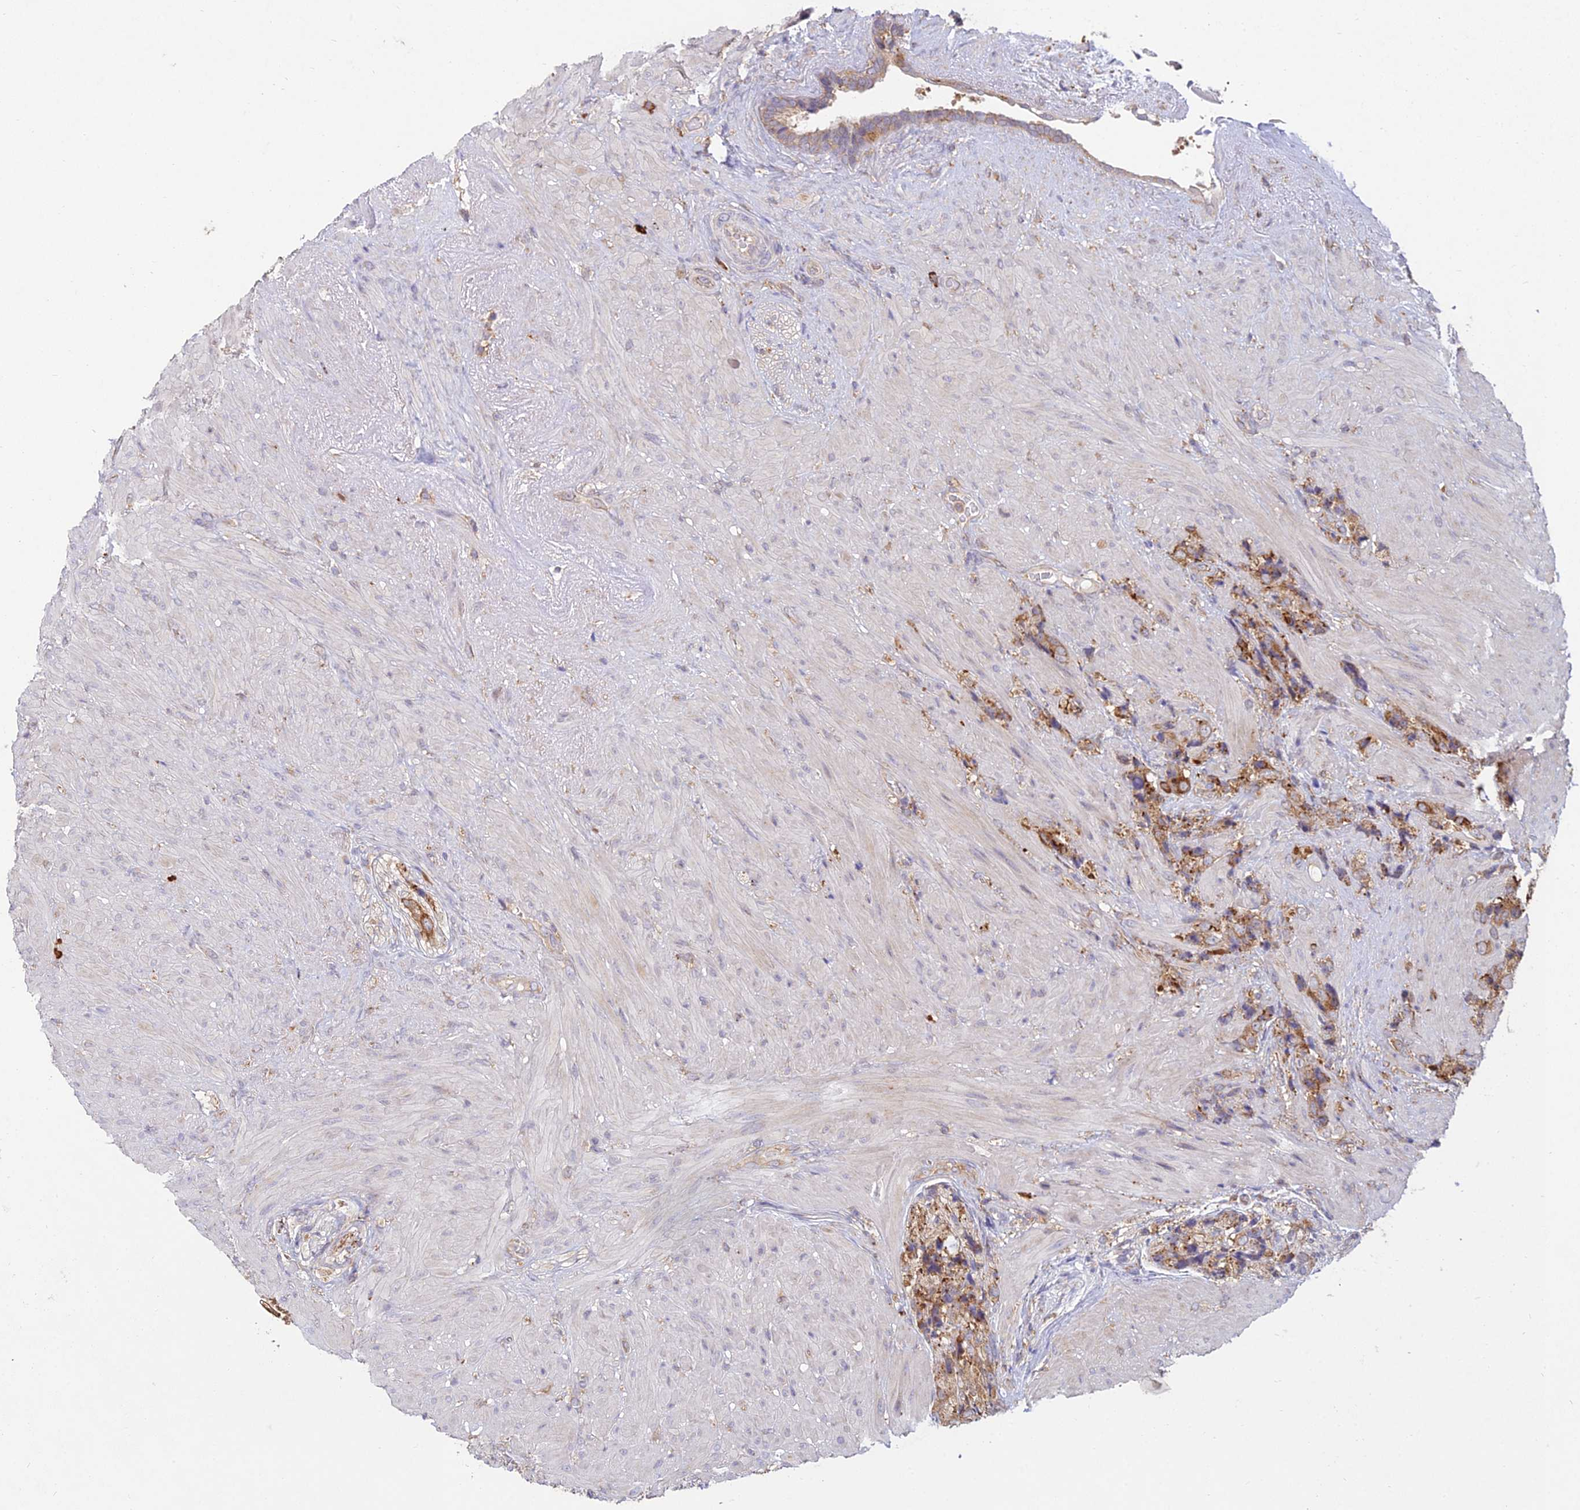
{"staining": {"intensity": "moderate", "quantity": ">75%", "location": "cytoplasmic/membranous"}, "tissue": "prostate cancer", "cell_type": "Tumor cells", "image_type": "cancer", "snomed": [{"axis": "morphology", "description": "Adenocarcinoma, High grade"}, {"axis": "topography", "description": "Prostate"}], "caption": "Protein staining of prostate cancer tissue demonstrates moderate cytoplasmic/membranous positivity in about >75% of tumor cells. Using DAB (brown) and hematoxylin (blue) stains, captured at high magnification using brightfield microscopy.", "gene": "NXNL2", "patient": {"sex": "male", "age": 74}}